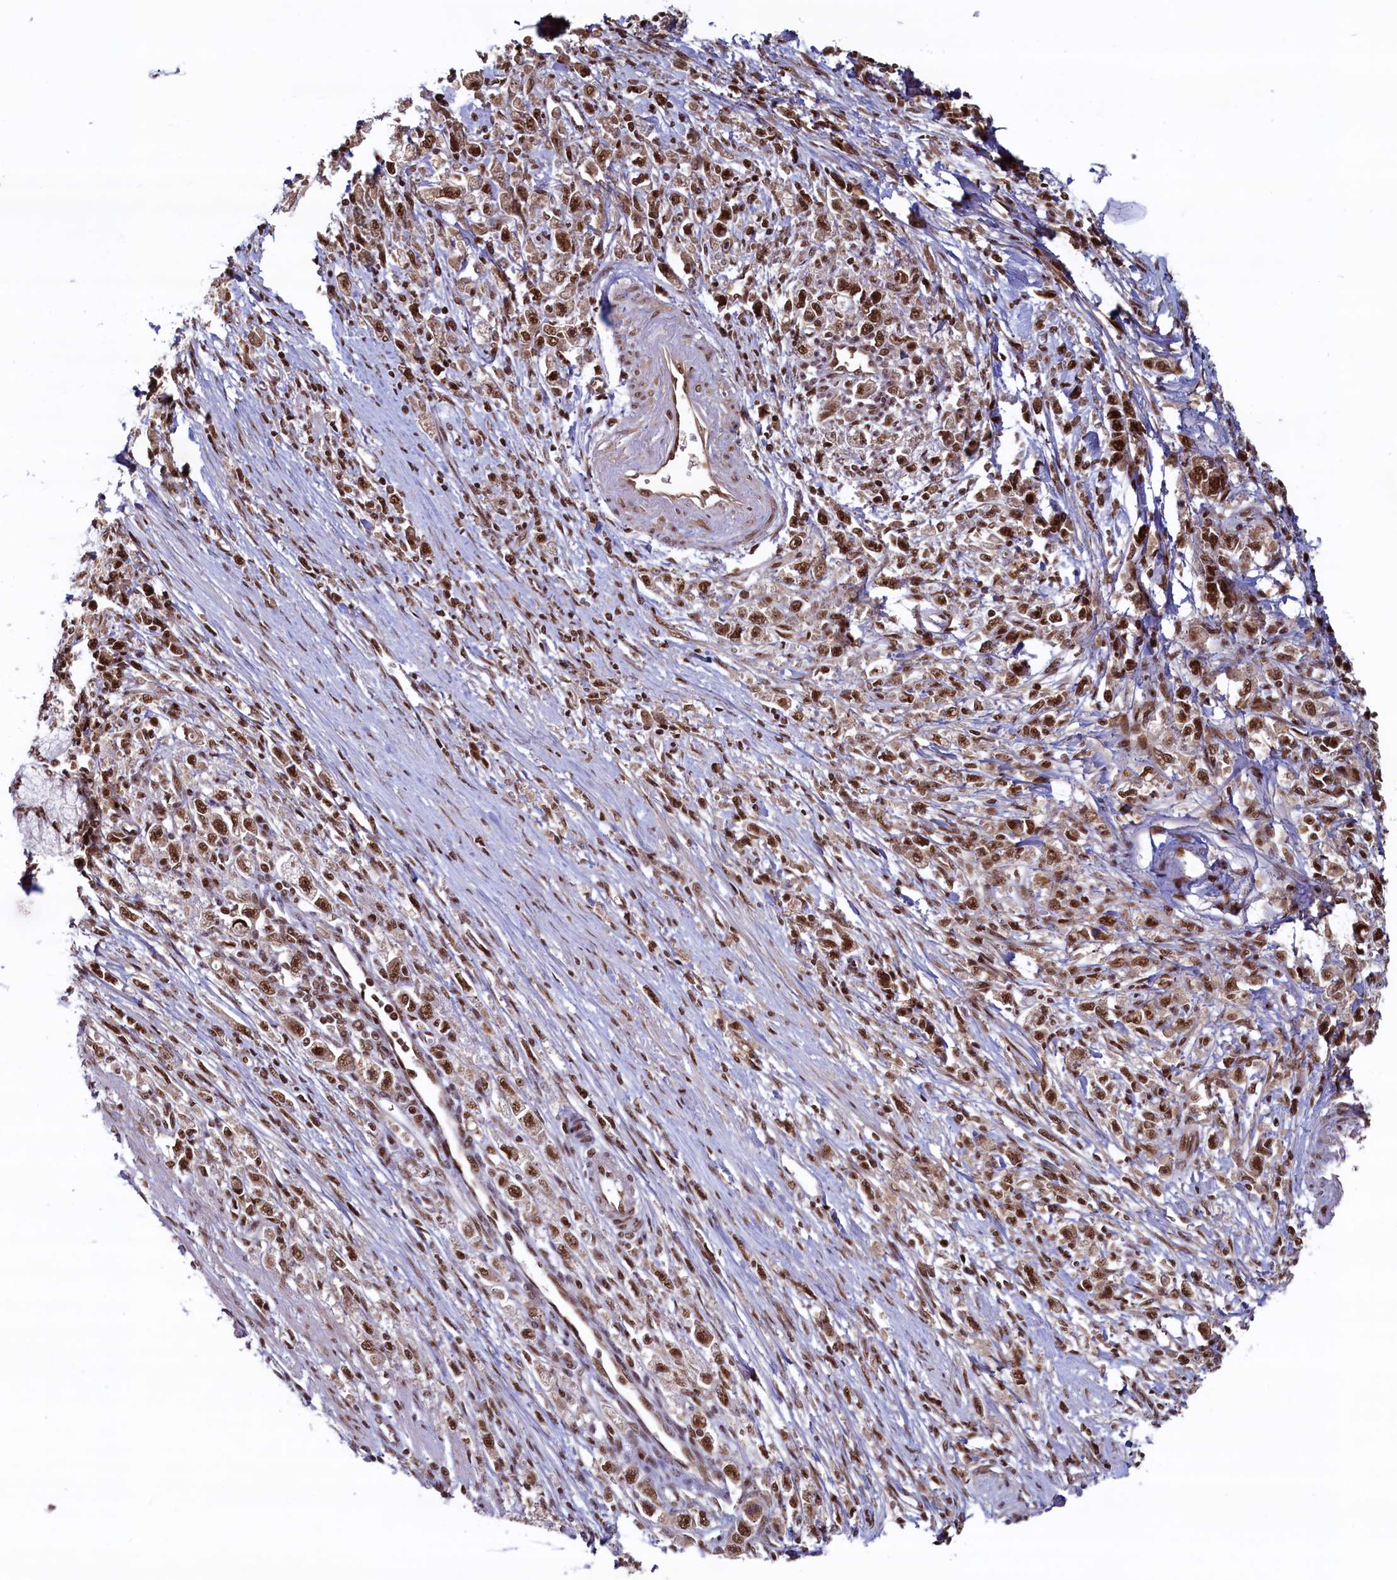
{"staining": {"intensity": "strong", "quantity": ">75%", "location": "nuclear"}, "tissue": "stomach cancer", "cell_type": "Tumor cells", "image_type": "cancer", "snomed": [{"axis": "morphology", "description": "Adenocarcinoma, NOS"}, {"axis": "topography", "description": "Stomach"}], "caption": "A histopathology image of human stomach cancer stained for a protein displays strong nuclear brown staining in tumor cells. Immunohistochemistry stains the protein of interest in brown and the nuclei are stained blue.", "gene": "ZC3H18", "patient": {"sex": "female", "age": 59}}